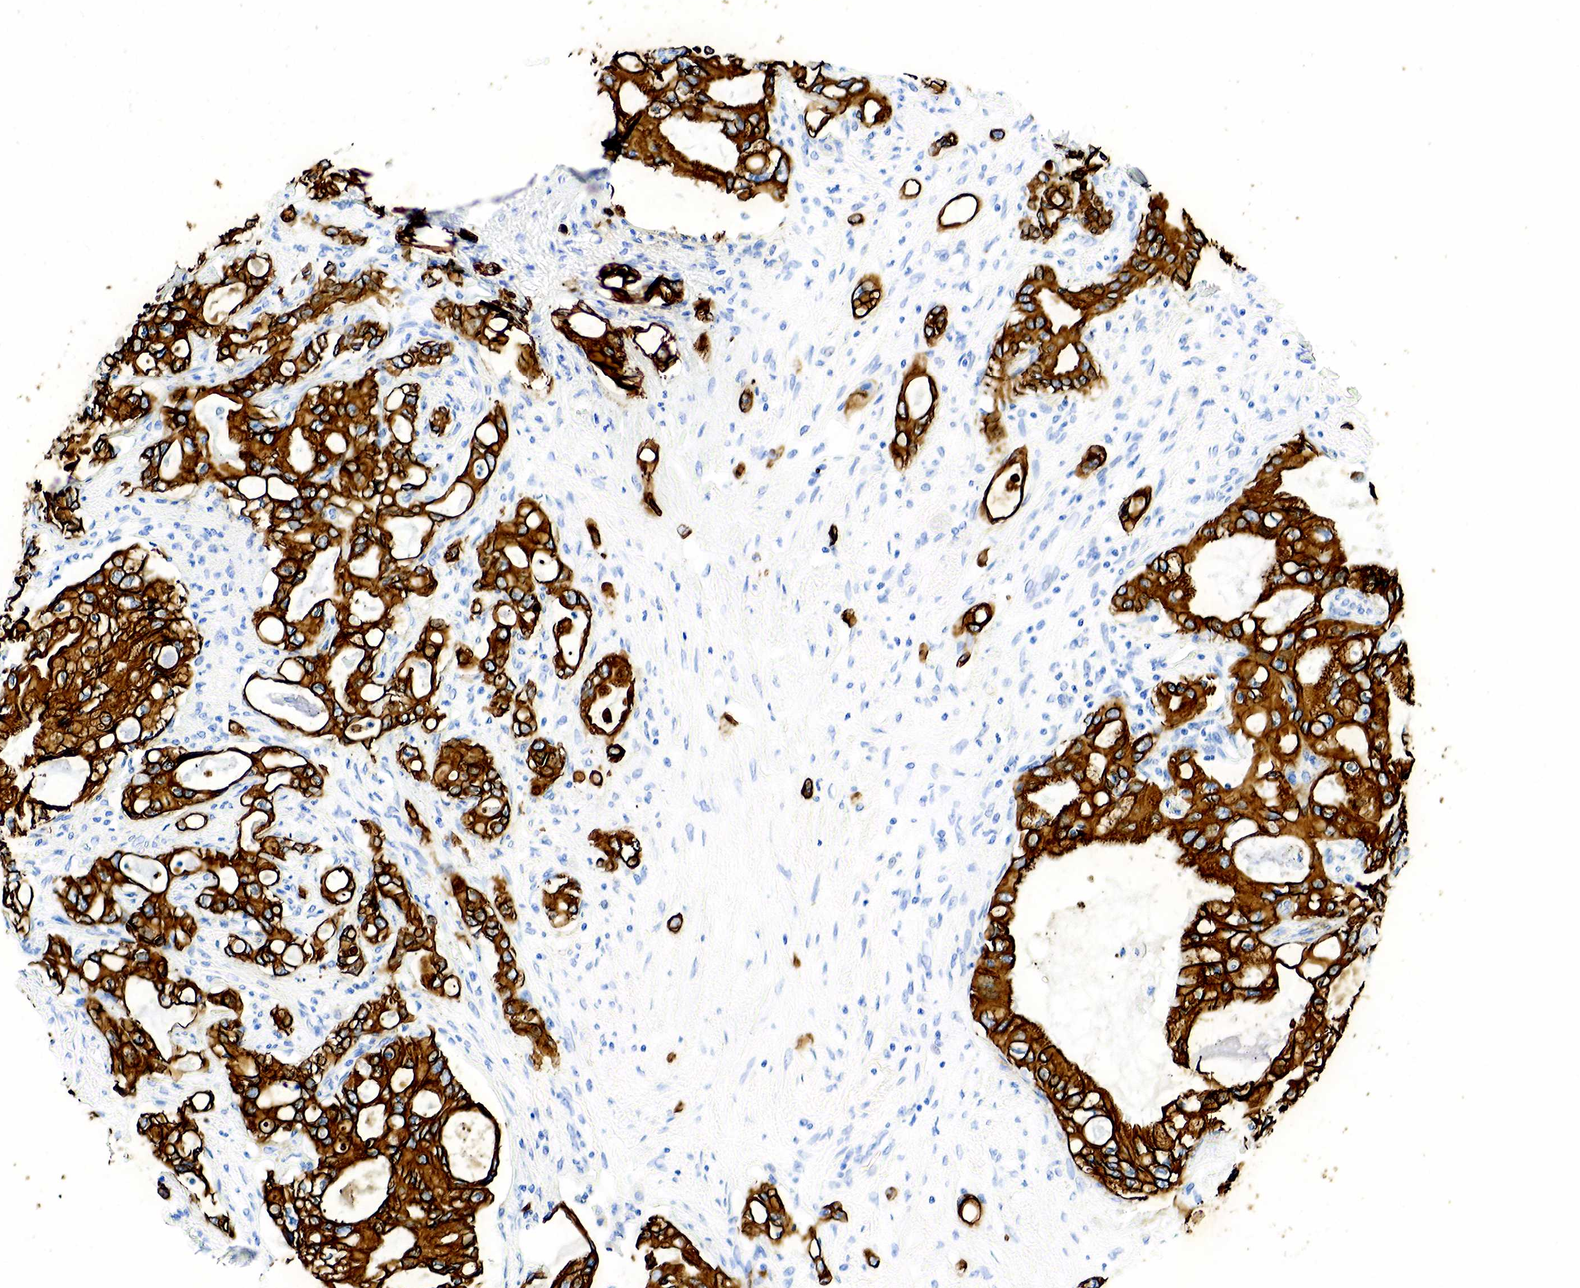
{"staining": {"intensity": "strong", "quantity": ">75%", "location": "cytoplasmic/membranous"}, "tissue": "pancreatic cancer", "cell_type": "Tumor cells", "image_type": "cancer", "snomed": [{"axis": "morphology", "description": "Adenocarcinoma, NOS"}, {"axis": "topography", "description": "Pancreas"}], "caption": "Strong cytoplasmic/membranous expression for a protein is identified in approximately >75% of tumor cells of pancreatic cancer (adenocarcinoma) using immunohistochemistry (IHC).", "gene": "KRT7", "patient": {"sex": "female", "age": 70}}